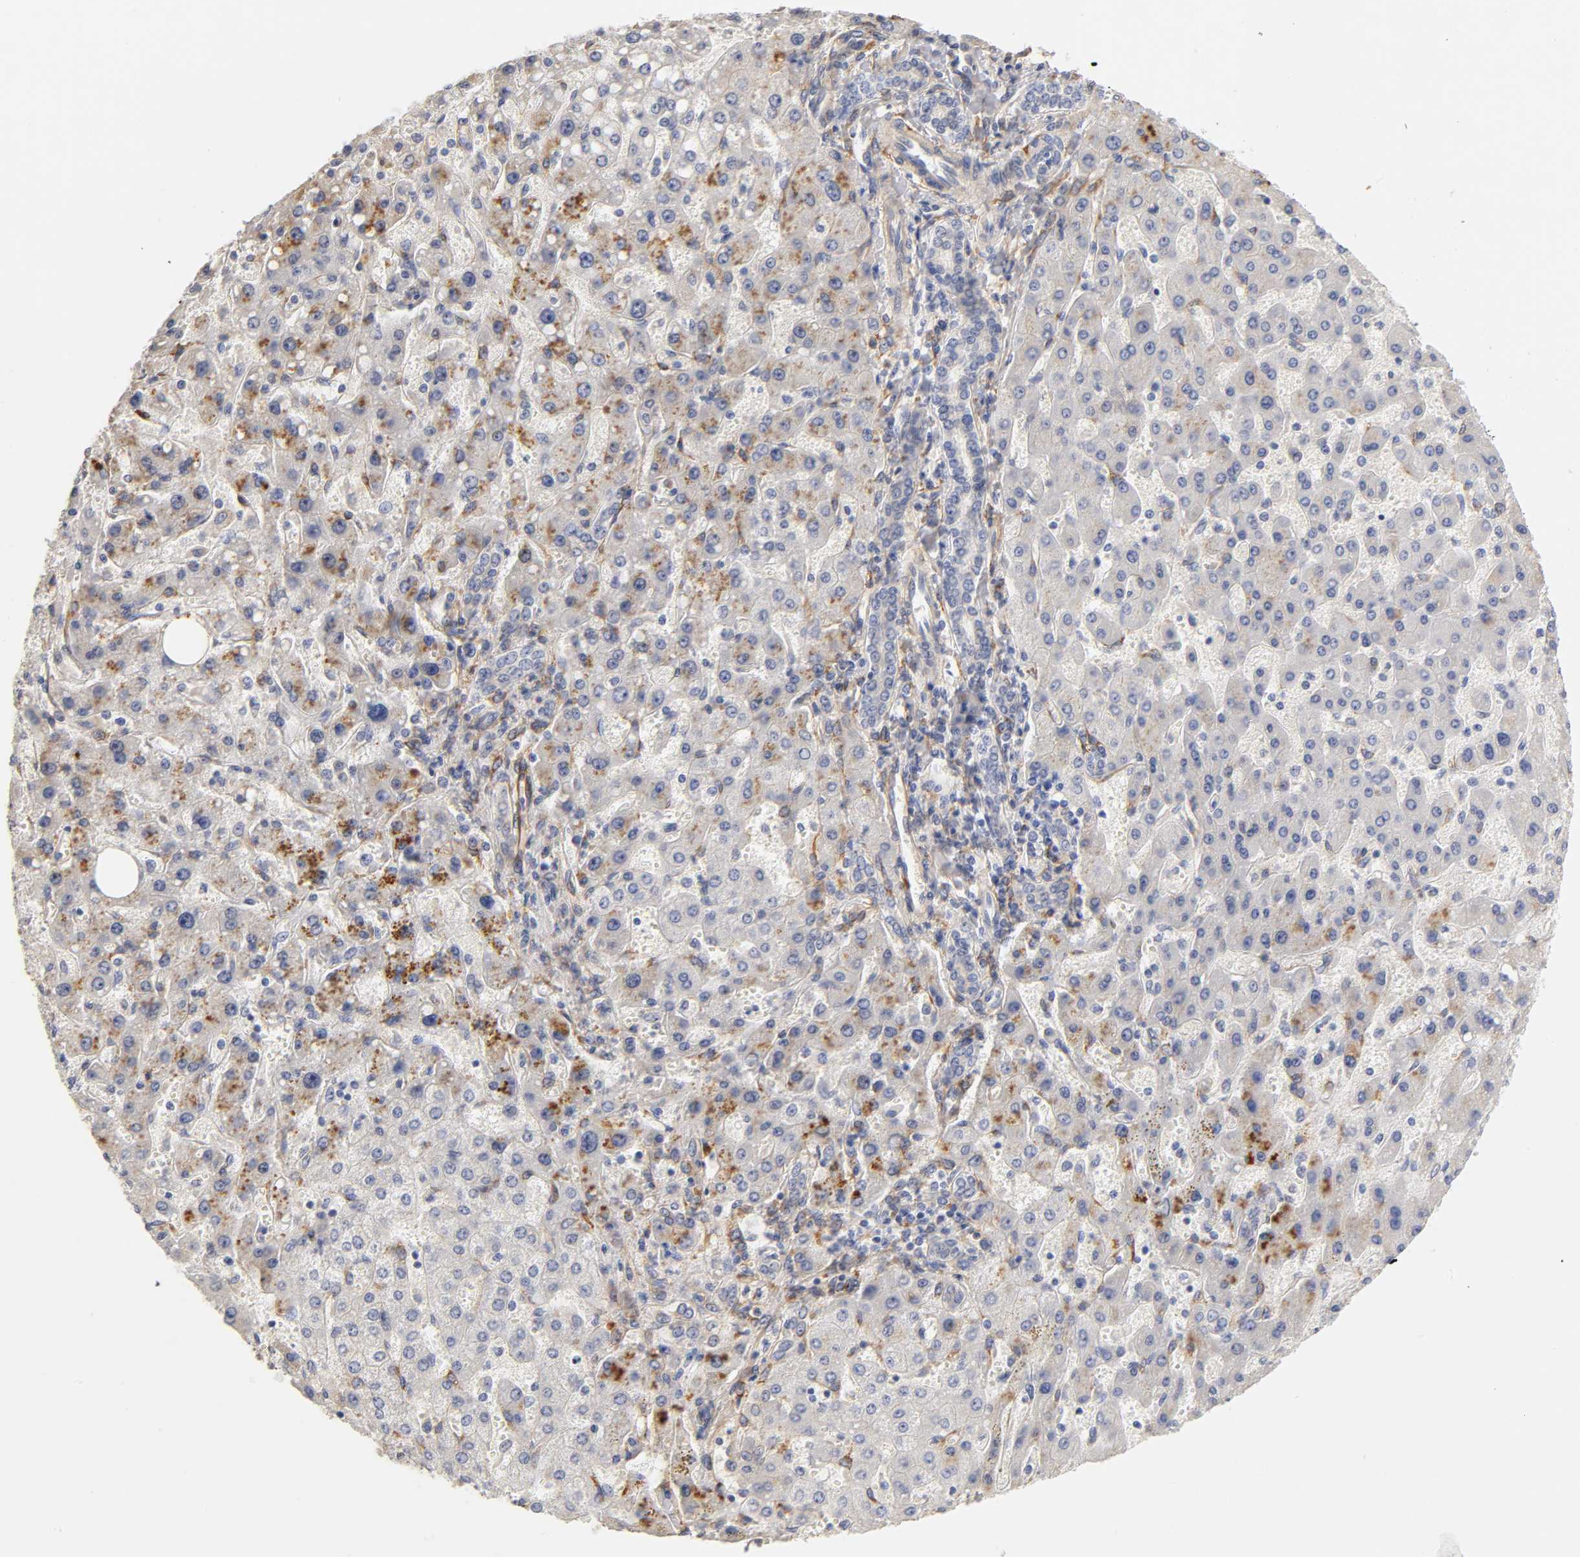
{"staining": {"intensity": "moderate", "quantity": "25%-75%", "location": "cytoplasmic/membranous"}, "tissue": "liver cancer", "cell_type": "Tumor cells", "image_type": "cancer", "snomed": [{"axis": "morphology", "description": "Carcinoma, Hepatocellular, NOS"}, {"axis": "topography", "description": "Liver"}], "caption": "Immunohistochemical staining of human liver hepatocellular carcinoma reveals moderate cytoplasmic/membranous protein staining in about 25%-75% of tumor cells. (IHC, brightfield microscopy, high magnification).", "gene": "LAMB1", "patient": {"sex": "female", "age": 53}}